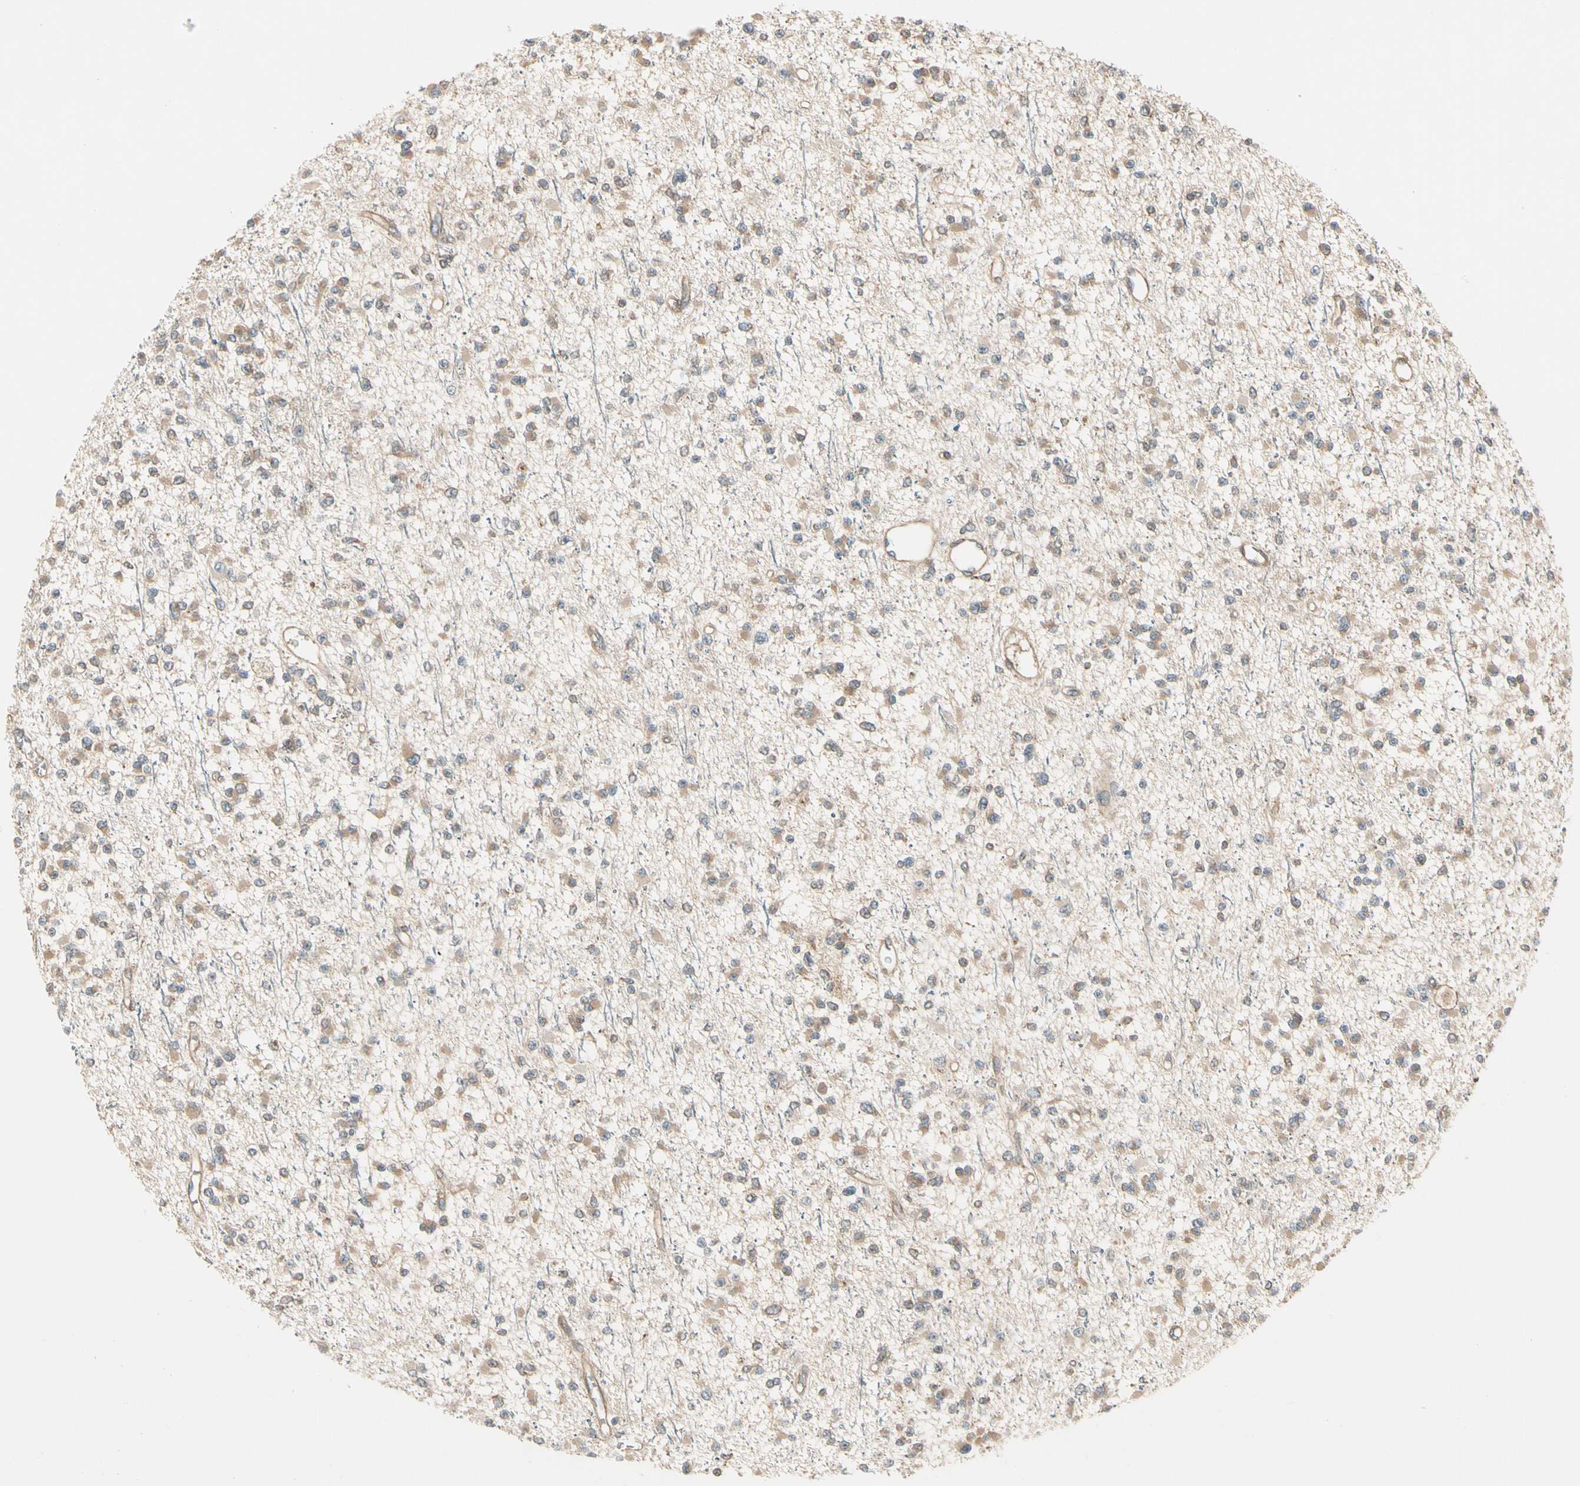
{"staining": {"intensity": "weak", "quantity": ">75%", "location": "cytoplasmic/membranous"}, "tissue": "glioma", "cell_type": "Tumor cells", "image_type": "cancer", "snomed": [{"axis": "morphology", "description": "Glioma, malignant, Low grade"}, {"axis": "topography", "description": "Brain"}], "caption": "The image exhibits immunohistochemical staining of malignant glioma (low-grade). There is weak cytoplasmic/membranous positivity is appreciated in about >75% of tumor cells. (DAB (3,3'-diaminobenzidine) IHC with brightfield microscopy, high magnification).", "gene": "ROCK2", "patient": {"sex": "female", "age": 22}}